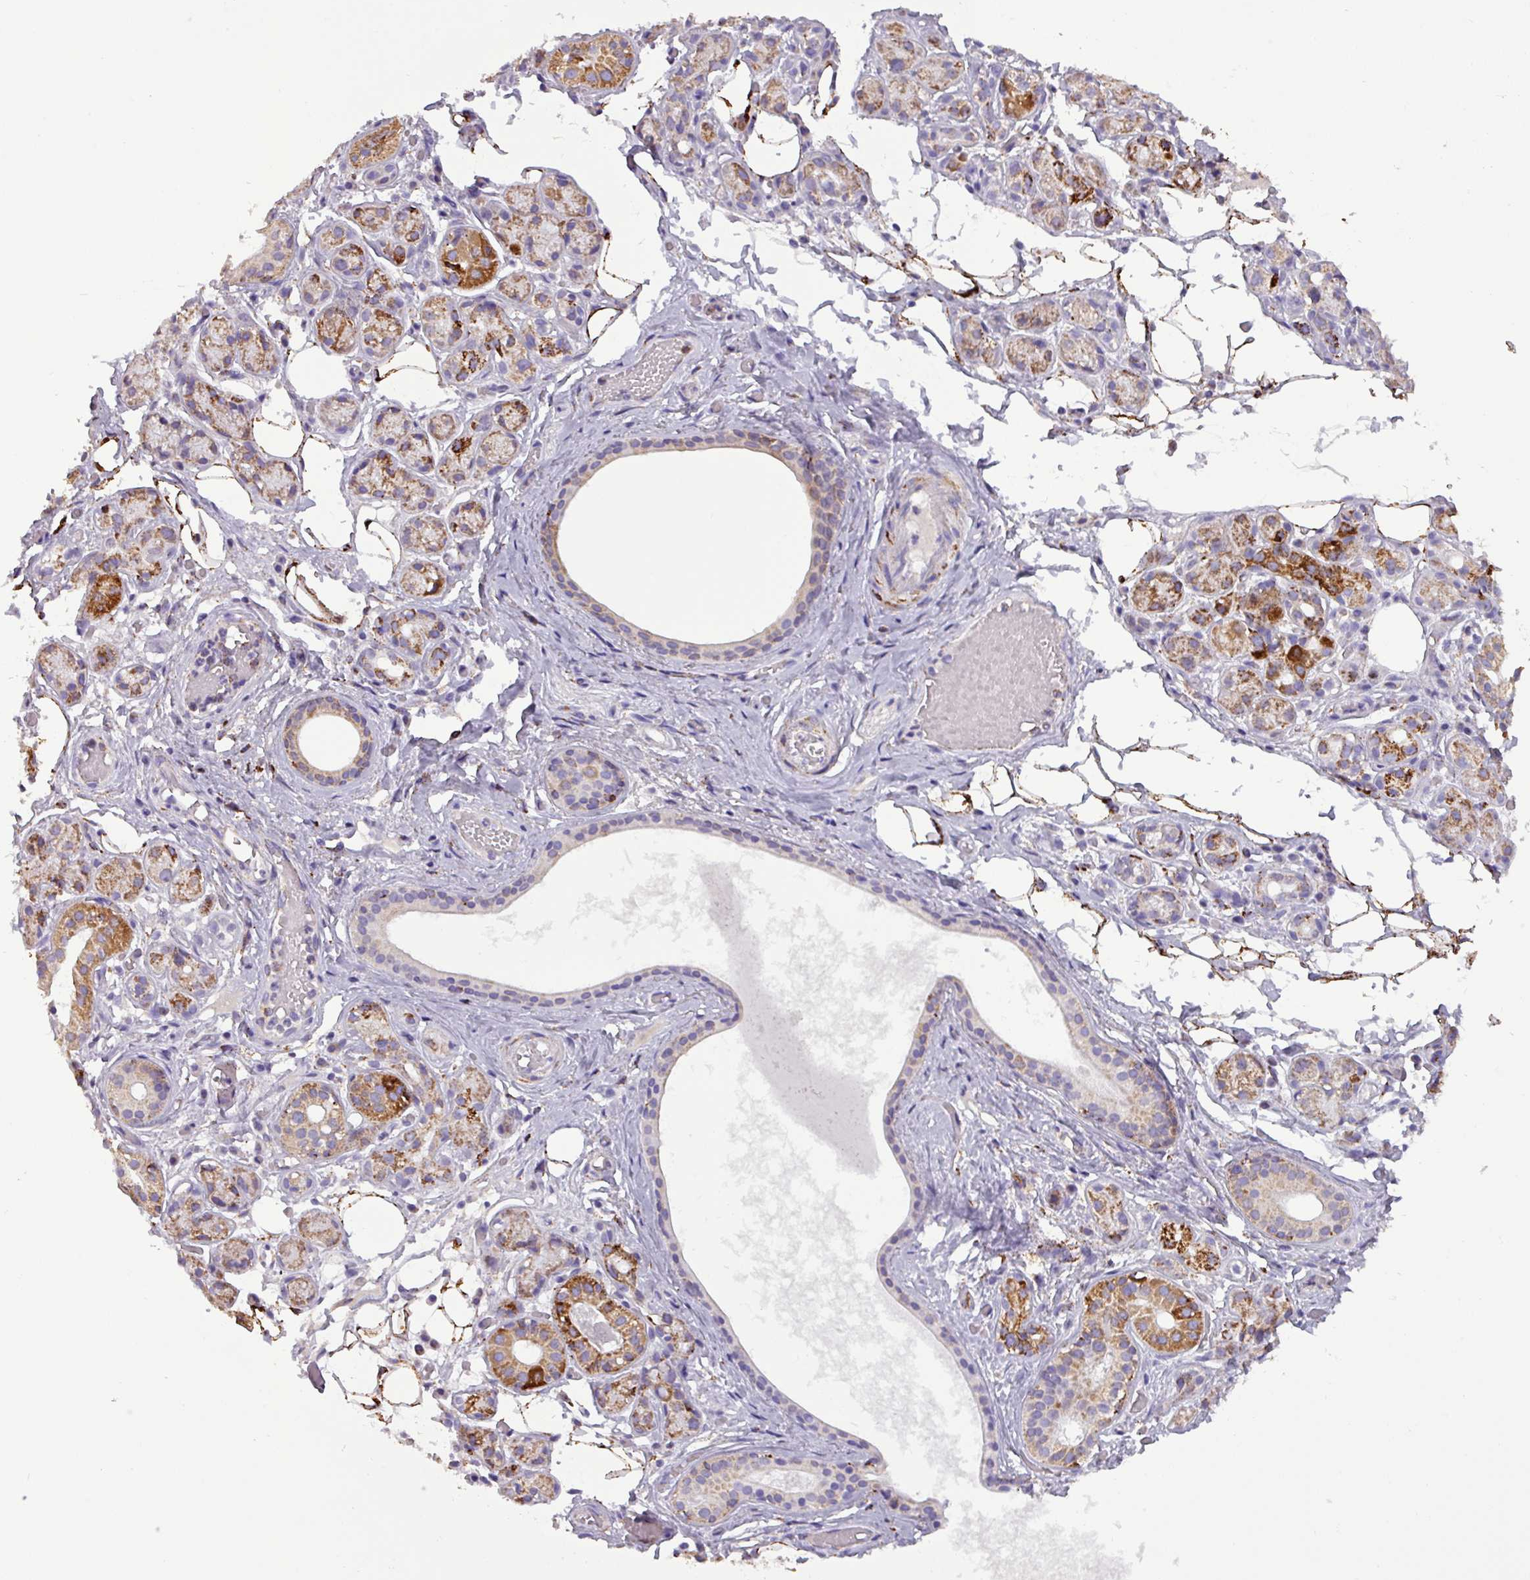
{"staining": {"intensity": "moderate", "quantity": "25%-75%", "location": "cytoplasmic/membranous"}, "tissue": "salivary gland", "cell_type": "Glandular cells", "image_type": "normal", "snomed": [{"axis": "morphology", "description": "Normal tissue, NOS"}, {"axis": "topography", "description": "Salivary gland"}], "caption": "There is medium levels of moderate cytoplasmic/membranous staining in glandular cells of unremarkable salivary gland, as demonstrated by immunohistochemical staining (brown color).", "gene": "ZNF667", "patient": {"sex": "male", "age": 82}}